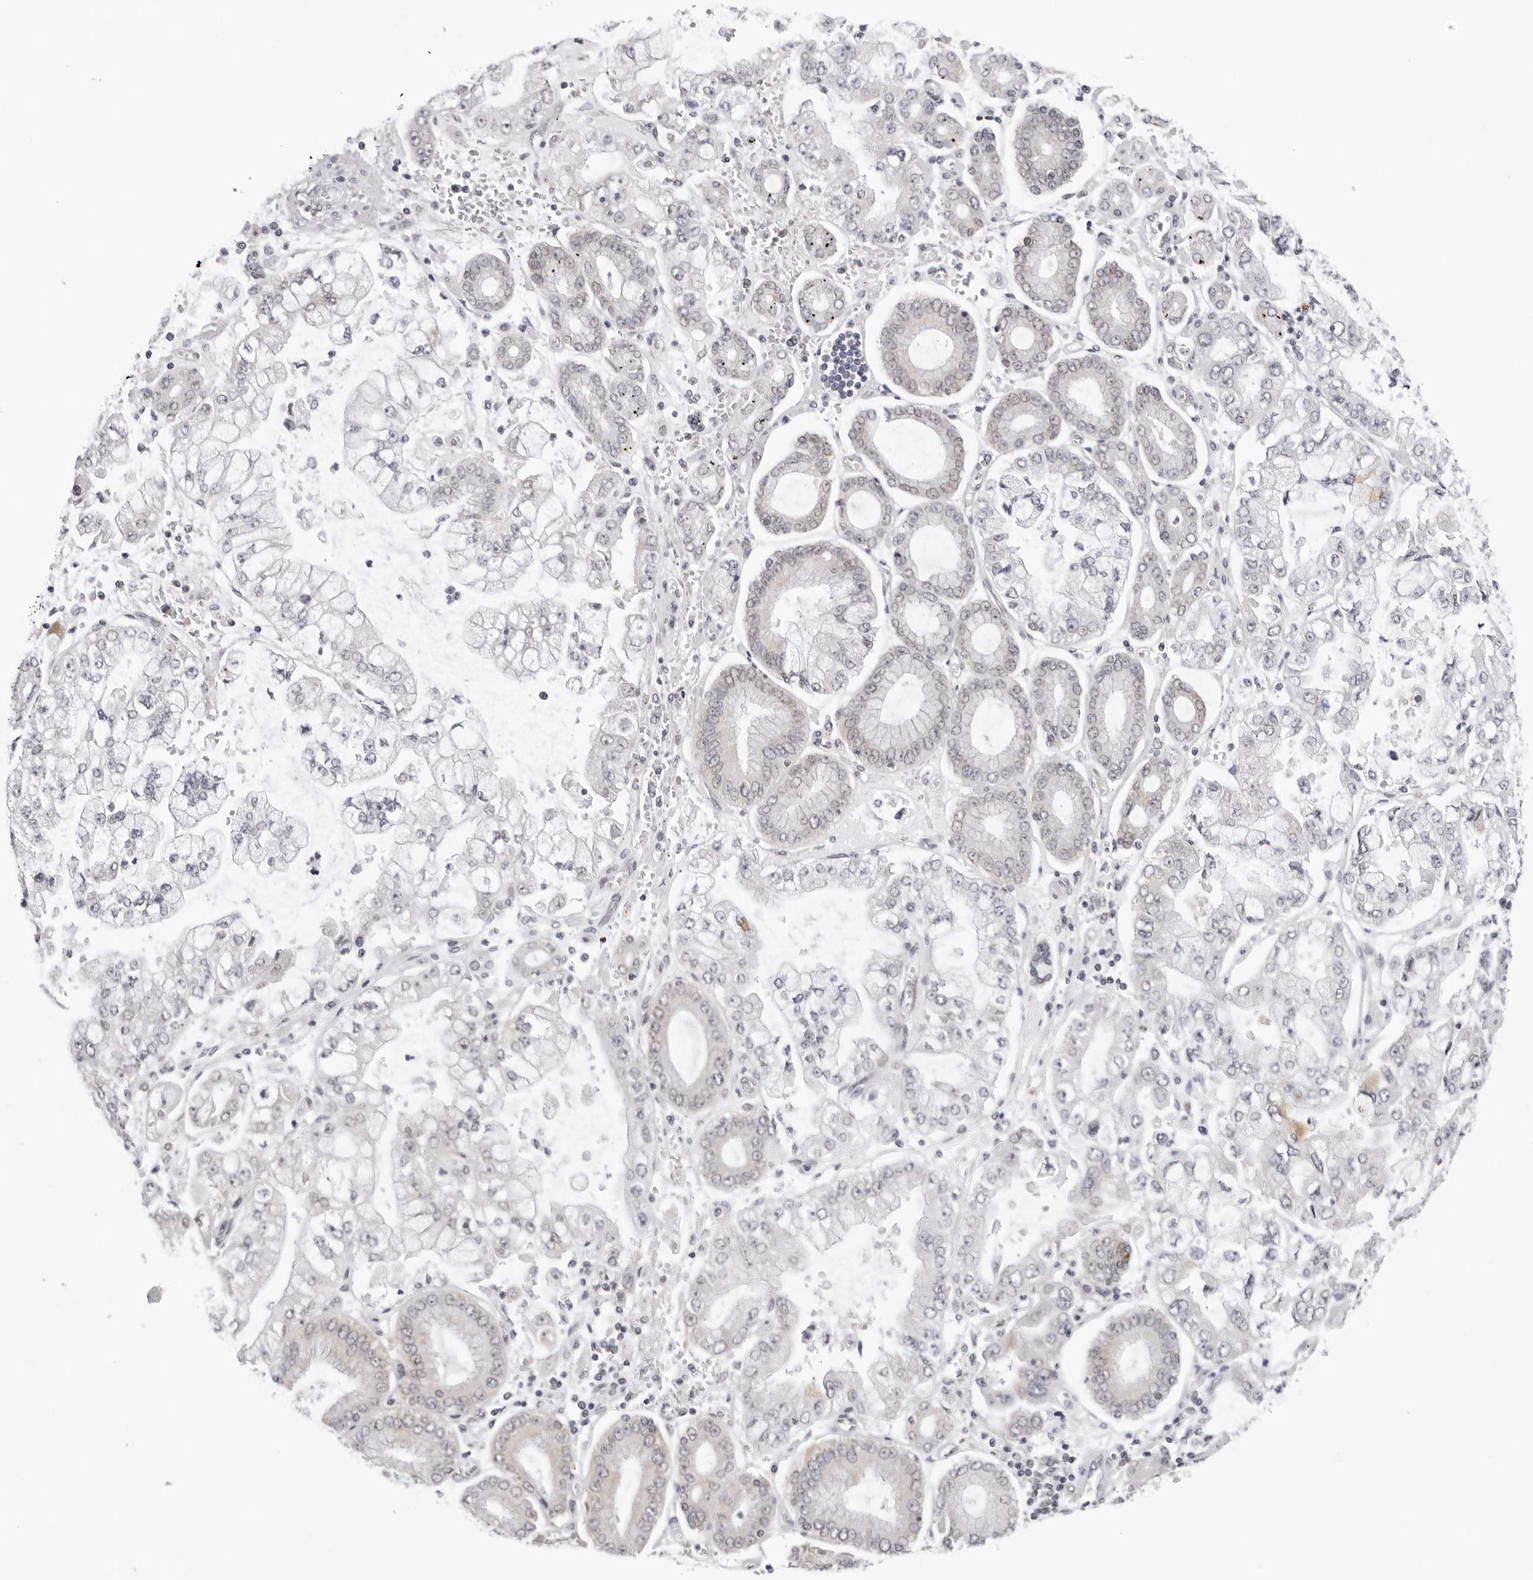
{"staining": {"intensity": "negative", "quantity": "none", "location": "none"}, "tissue": "stomach cancer", "cell_type": "Tumor cells", "image_type": "cancer", "snomed": [{"axis": "morphology", "description": "Adenocarcinoma, NOS"}, {"axis": "topography", "description": "Stomach"}], "caption": "High magnification brightfield microscopy of stomach adenocarcinoma stained with DAB (brown) and counterstained with hematoxylin (blue): tumor cells show no significant staining.", "gene": "PRUNE1", "patient": {"sex": "male", "age": 76}}